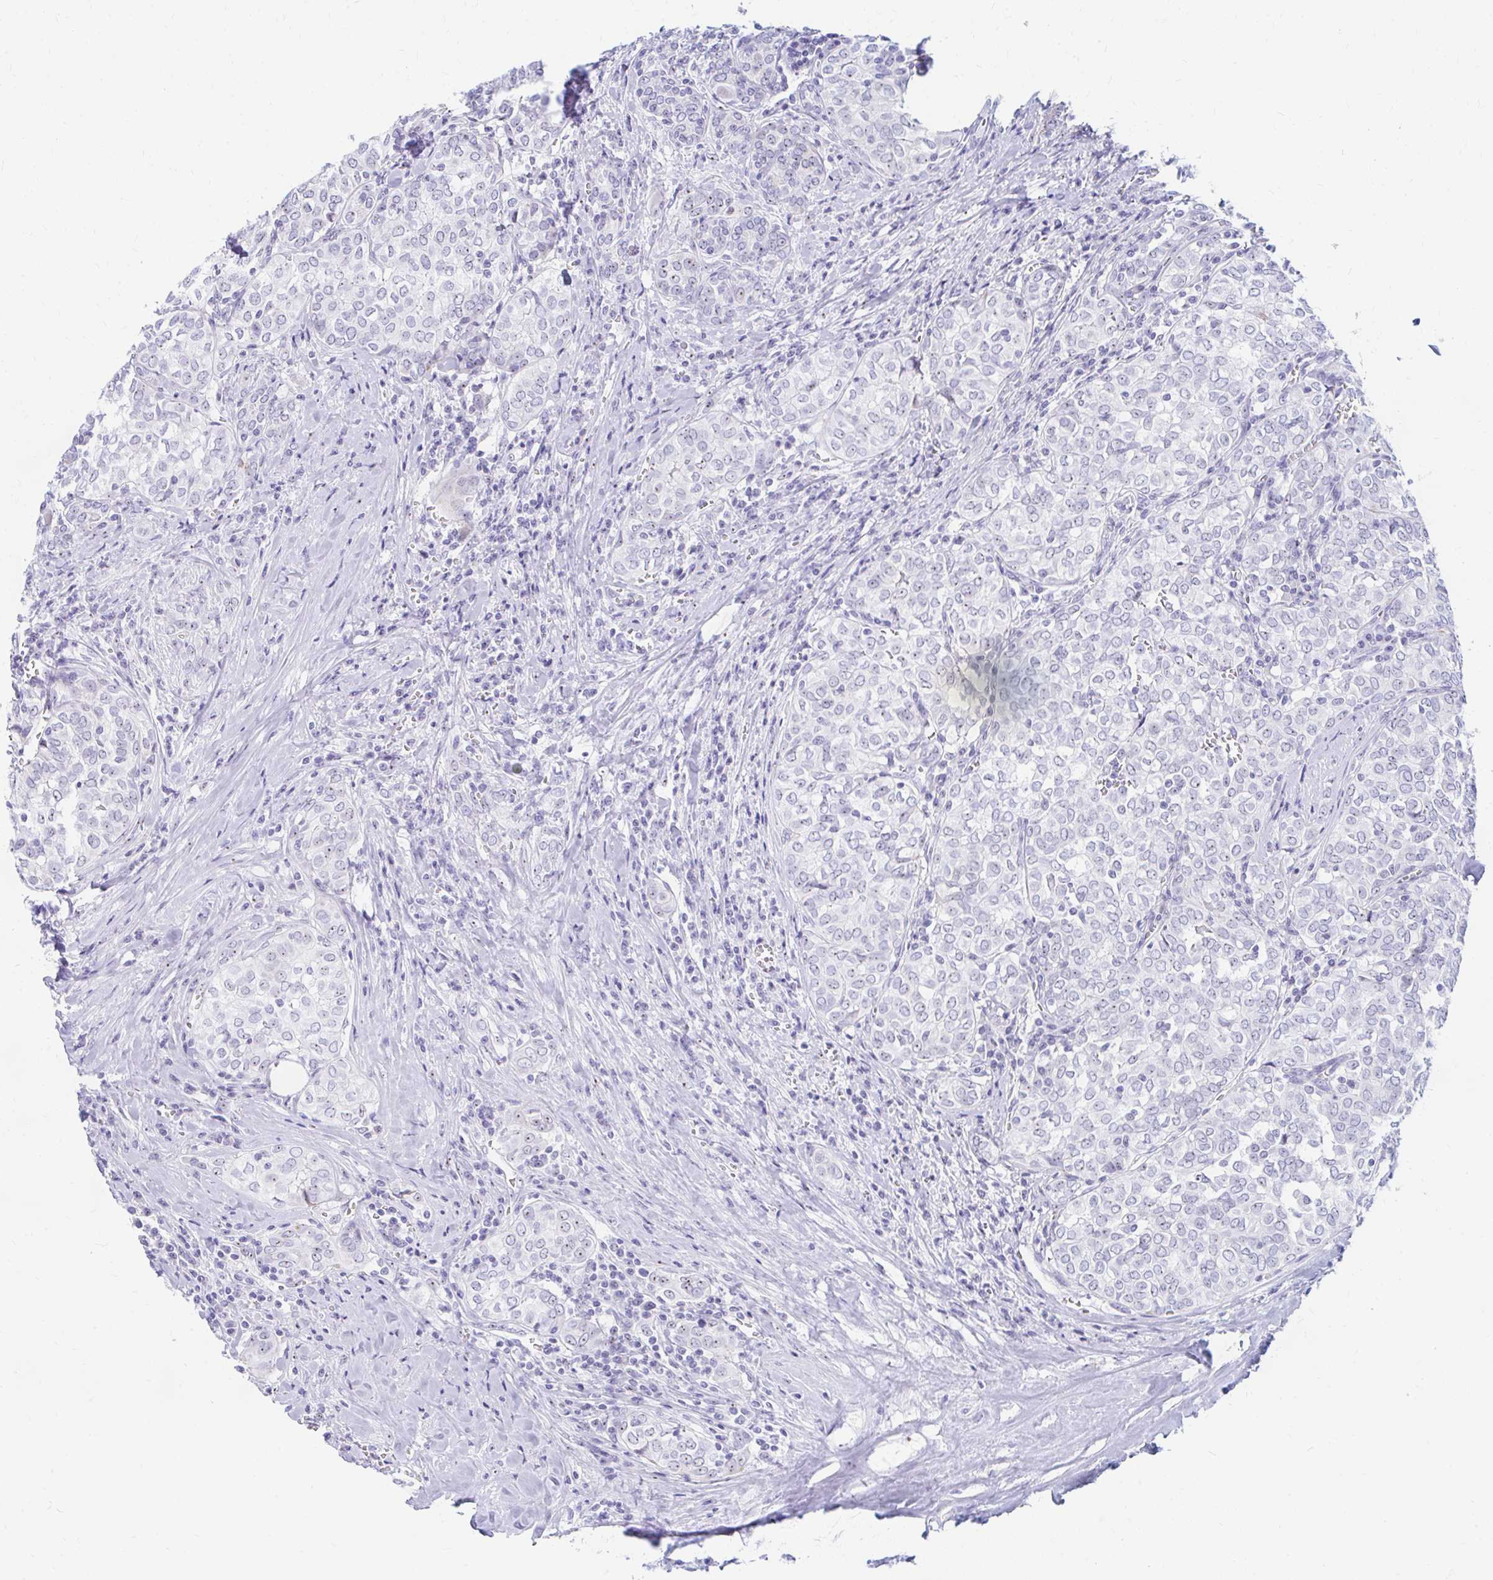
{"staining": {"intensity": "weak", "quantity": ">75%", "location": "nuclear"}, "tissue": "thyroid cancer", "cell_type": "Tumor cells", "image_type": "cancer", "snomed": [{"axis": "morphology", "description": "Papillary adenocarcinoma, NOS"}, {"axis": "topography", "description": "Thyroid gland"}], "caption": "Tumor cells exhibit low levels of weak nuclear expression in approximately >75% of cells in thyroid papillary adenocarcinoma.", "gene": "FTSJ3", "patient": {"sex": "female", "age": 30}}